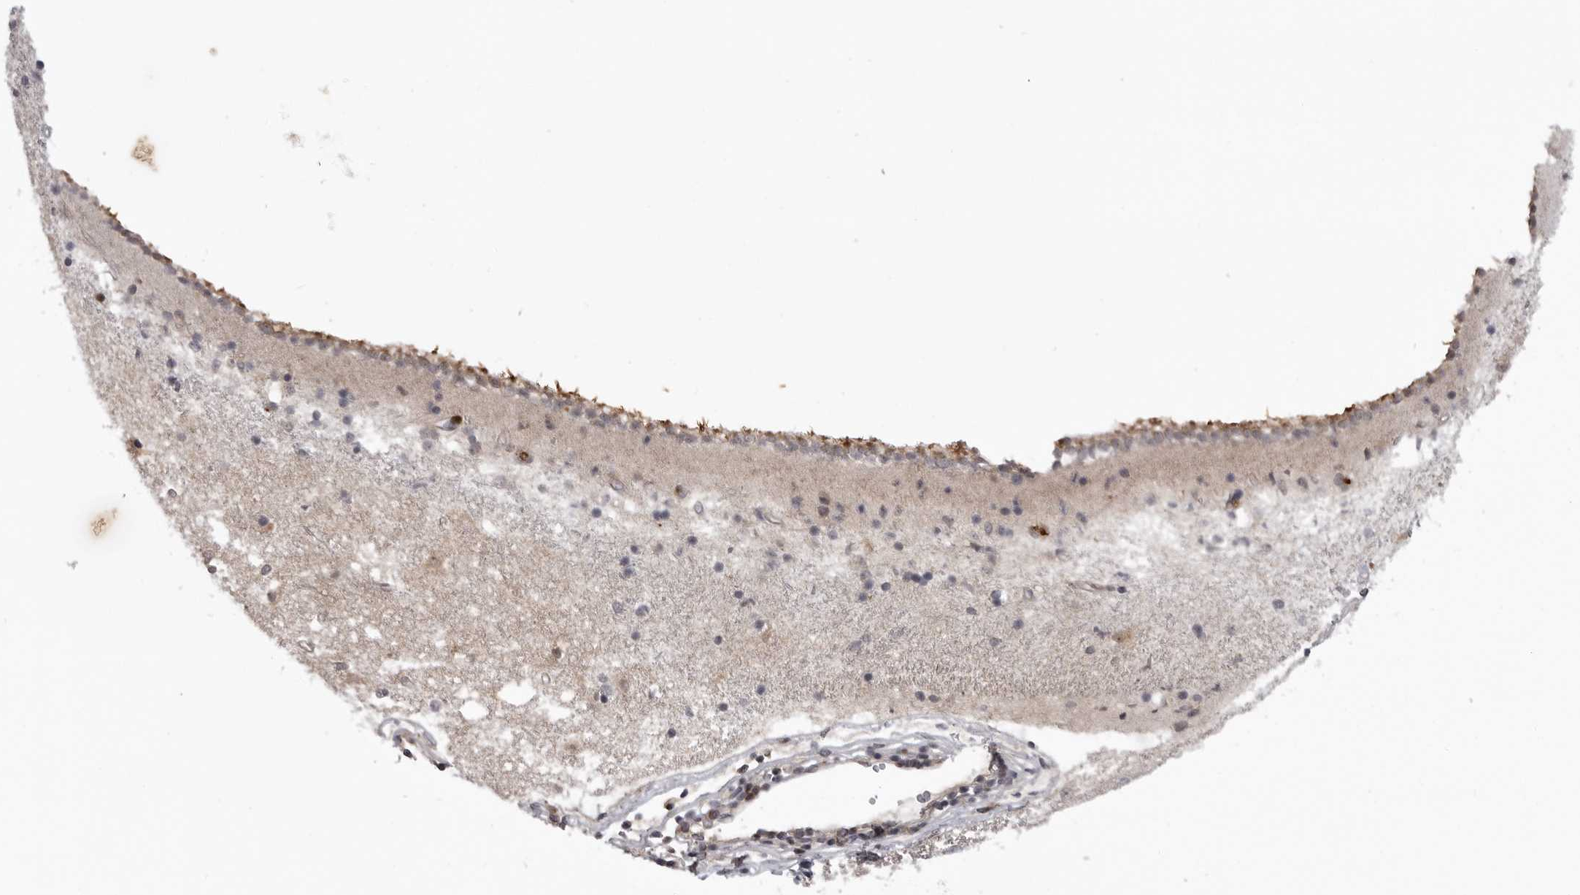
{"staining": {"intensity": "weak", "quantity": "<25%", "location": "cytoplasmic/membranous"}, "tissue": "caudate", "cell_type": "Glial cells", "image_type": "normal", "snomed": [{"axis": "morphology", "description": "Normal tissue, NOS"}, {"axis": "topography", "description": "Lateral ventricle wall"}], "caption": "The histopathology image shows no staining of glial cells in unremarkable caudate.", "gene": "ABL1", "patient": {"sex": "male", "age": 45}}